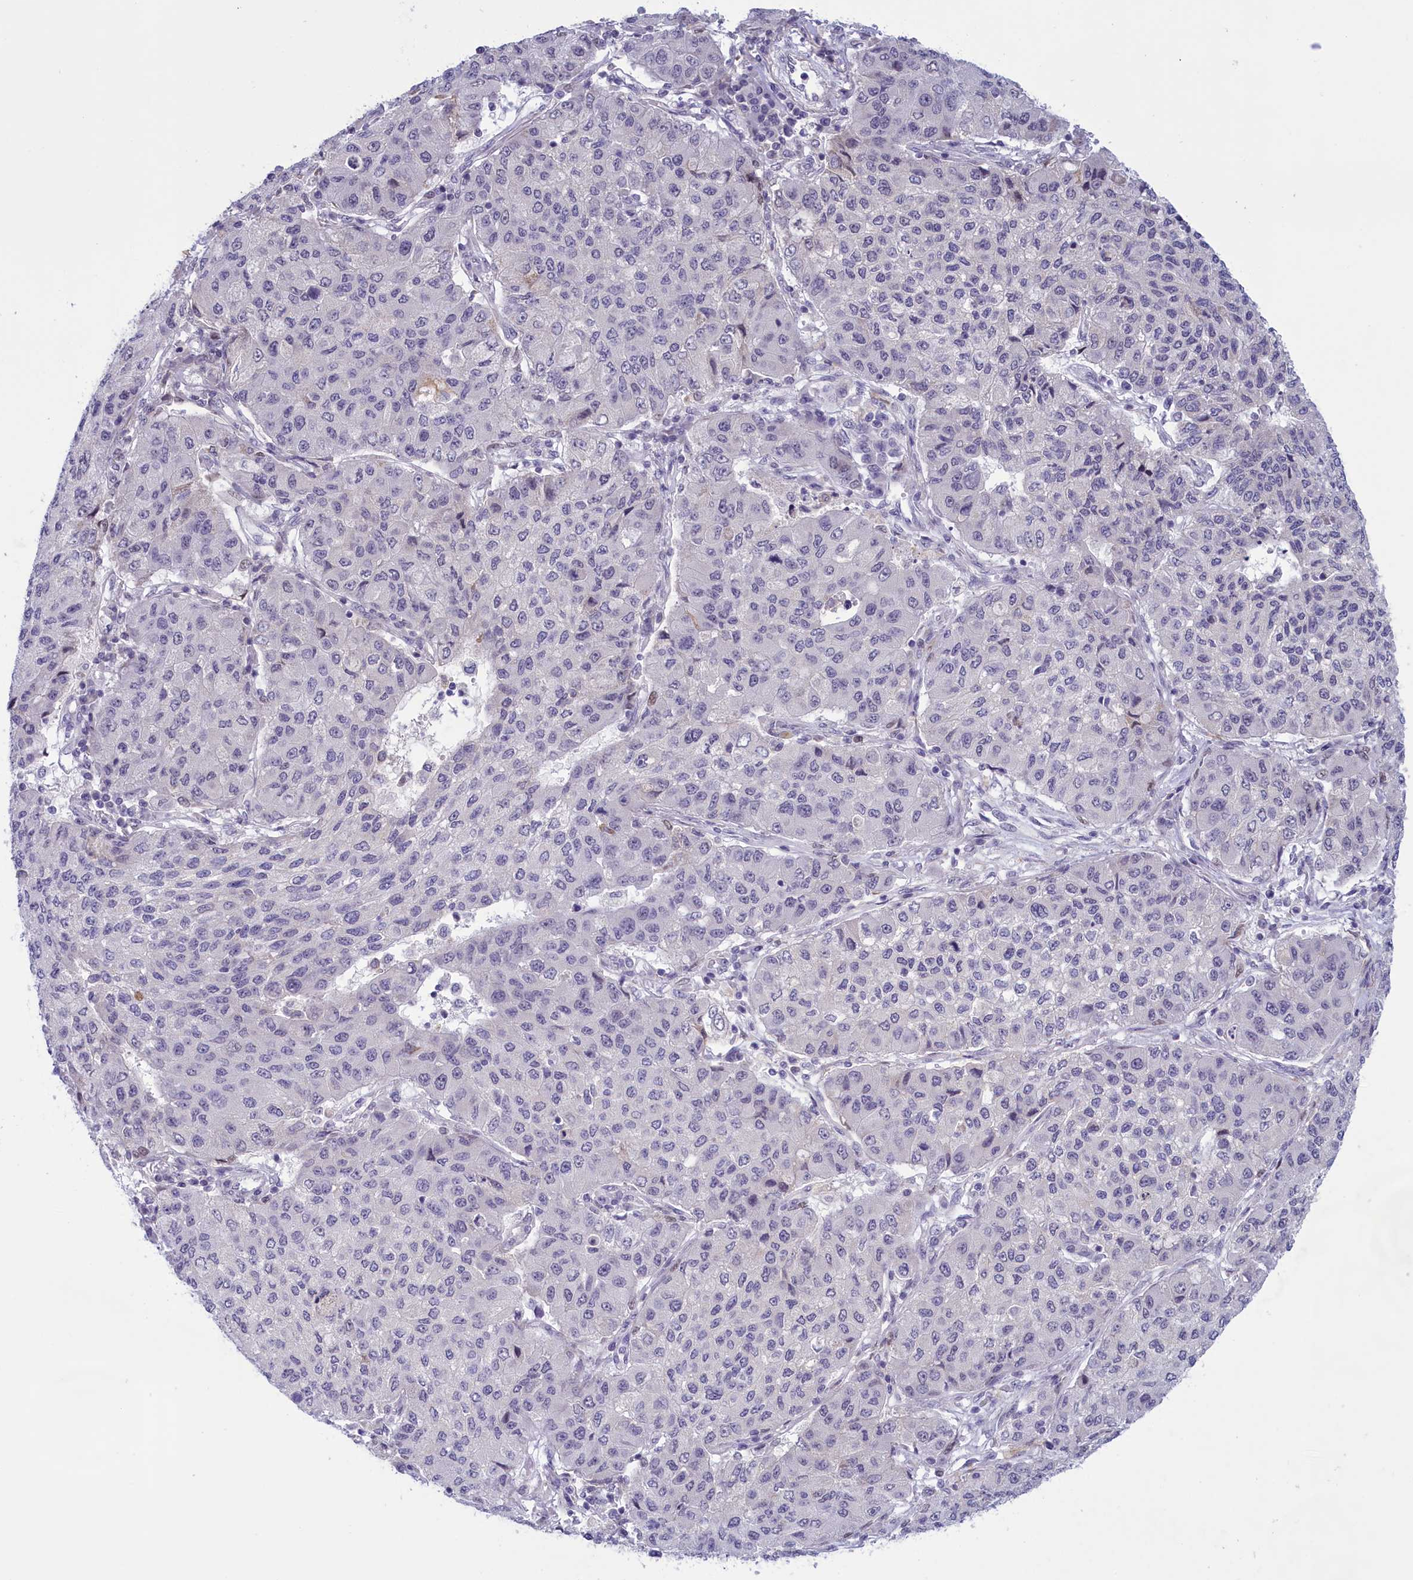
{"staining": {"intensity": "negative", "quantity": "none", "location": "none"}, "tissue": "lung cancer", "cell_type": "Tumor cells", "image_type": "cancer", "snomed": [{"axis": "morphology", "description": "Squamous cell carcinoma, NOS"}, {"axis": "topography", "description": "Lung"}], "caption": "This is a photomicrograph of immunohistochemistry (IHC) staining of squamous cell carcinoma (lung), which shows no positivity in tumor cells. Nuclei are stained in blue.", "gene": "ELOA2", "patient": {"sex": "male", "age": 74}}